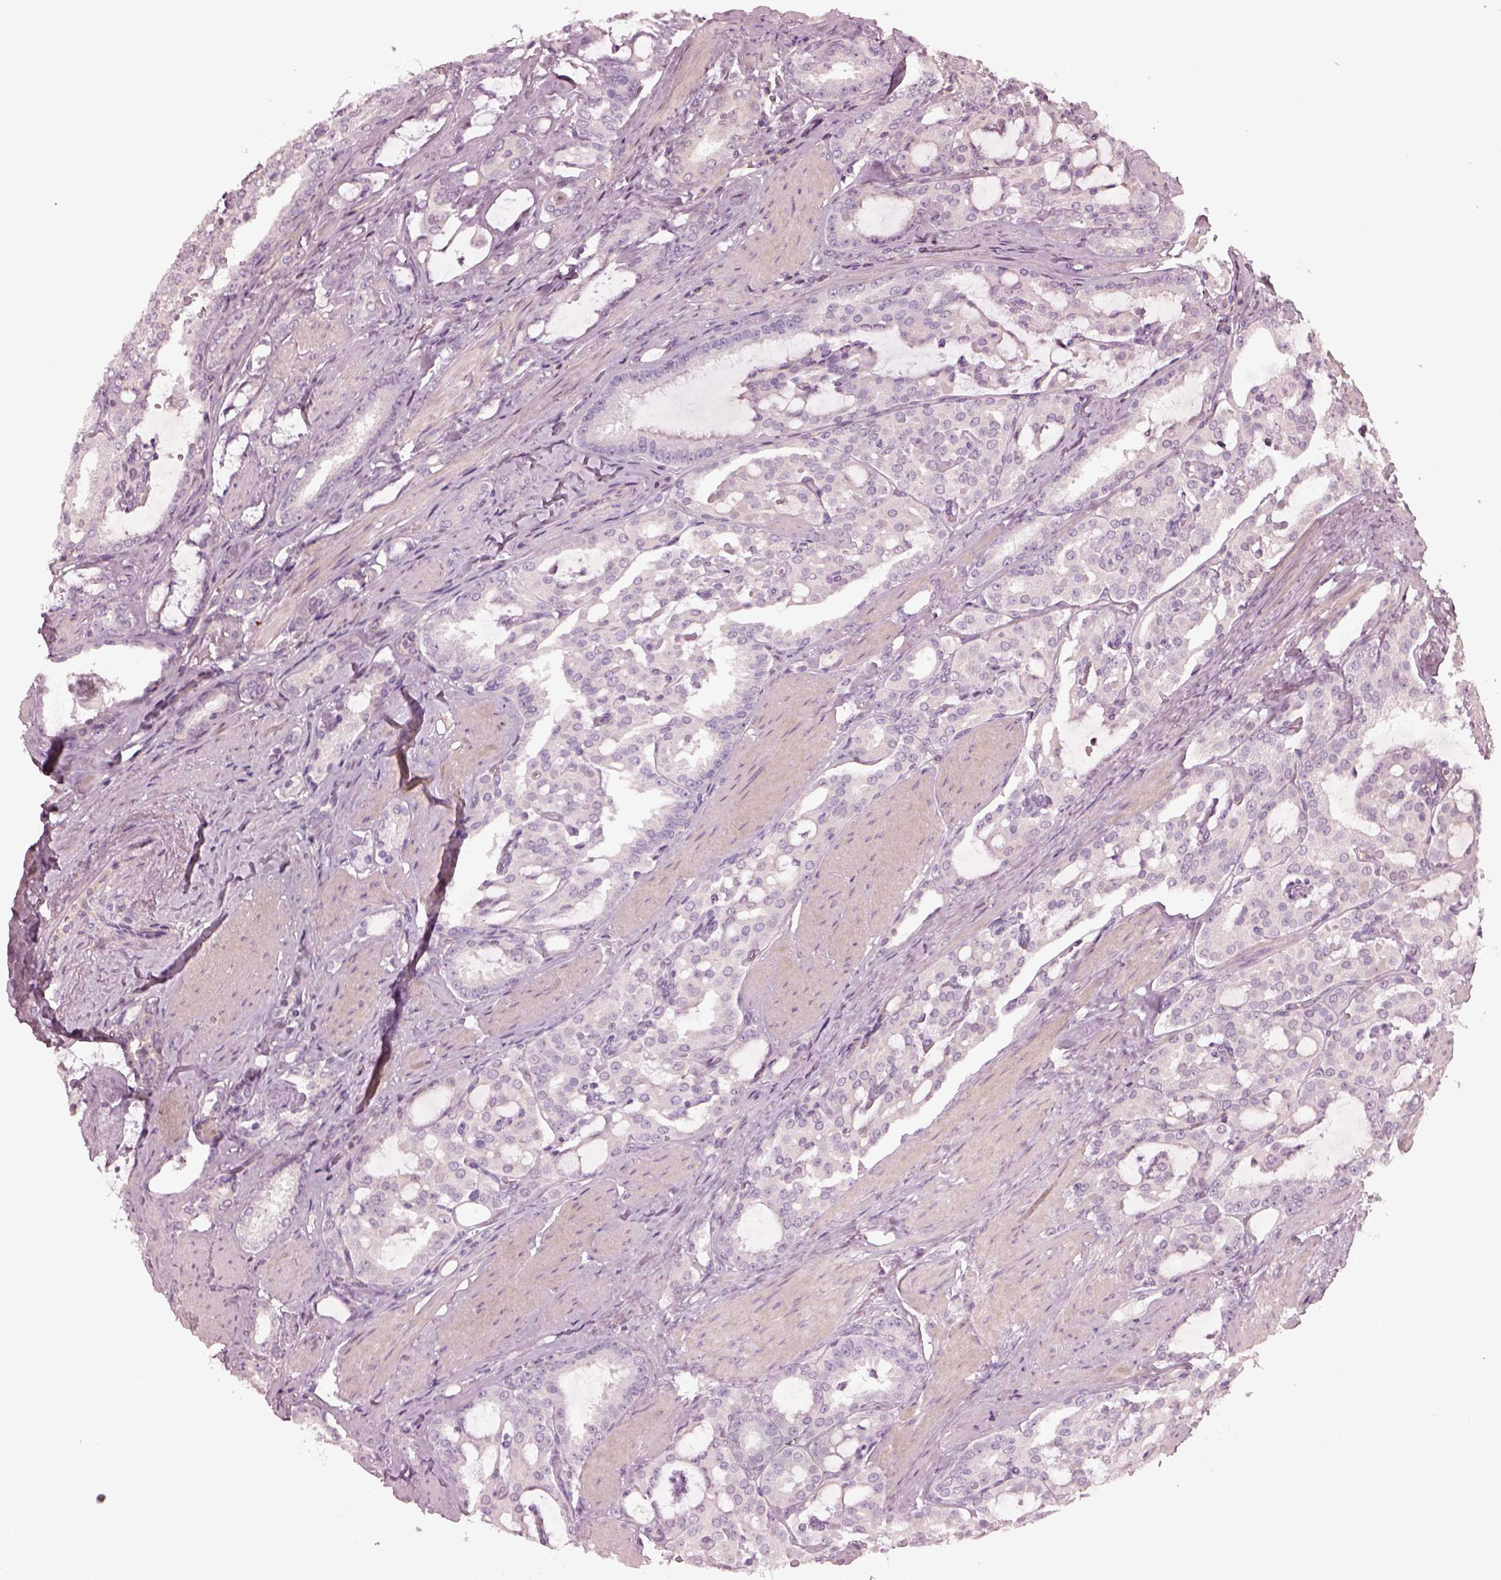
{"staining": {"intensity": "negative", "quantity": "none", "location": "none"}, "tissue": "prostate cancer", "cell_type": "Tumor cells", "image_type": "cancer", "snomed": [{"axis": "morphology", "description": "Adenocarcinoma, High grade"}, {"axis": "topography", "description": "Prostate"}], "caption": "Immunohistochemistry photomicrograph of neoplastic tissue: prostate high-grade adenocarcinoma stained with DAB (3,3'-diaminobenzidine) reveals no significant protein positivity in tumor cells.", "gene": "BFSP1", "patient": {"sex": "male", "age": 63}}